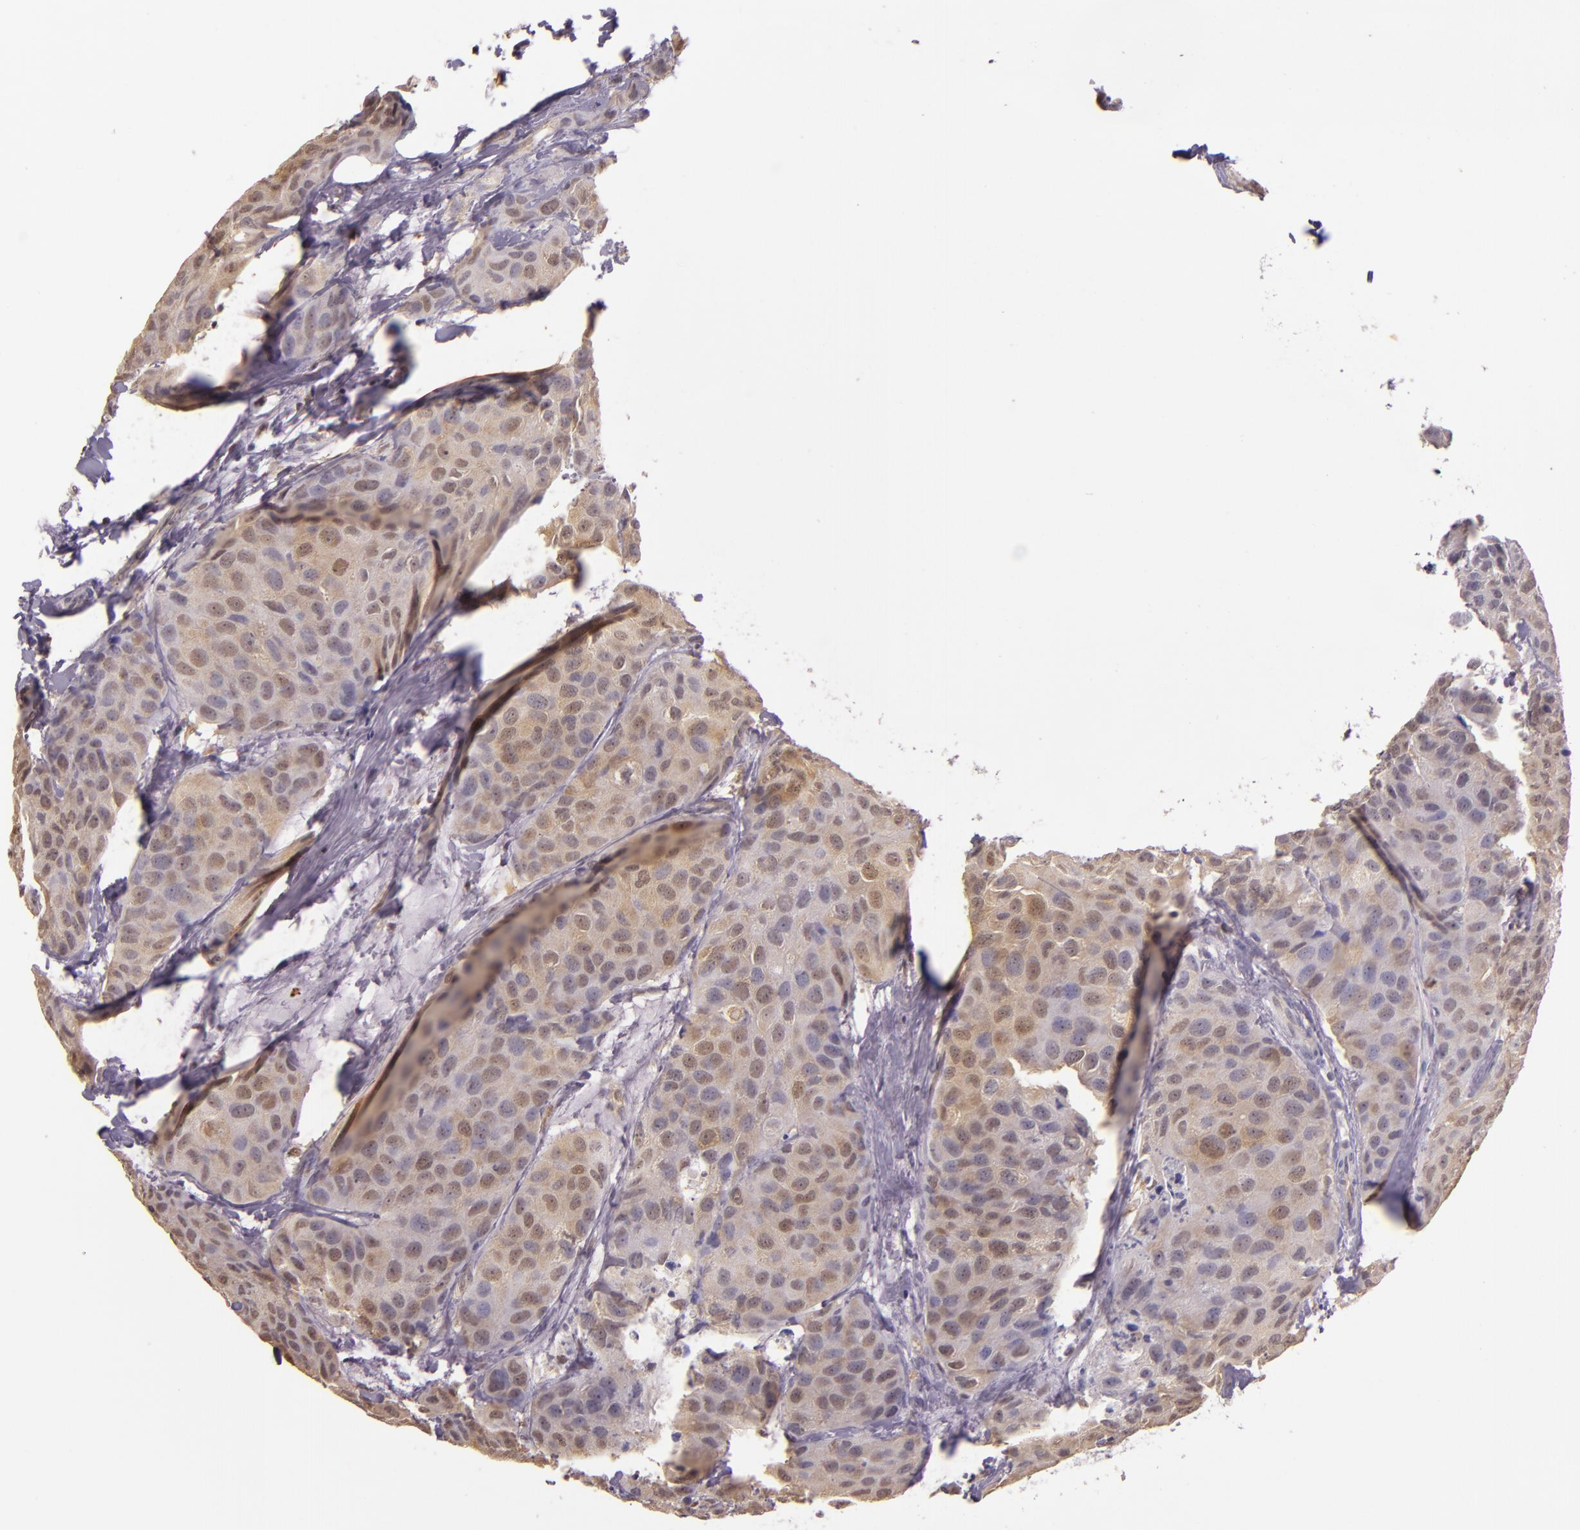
{"staining": {"intensity": "moderate", "quantity": "25%-75%", "location": "cytoplasmic/membranous,nuclear"}, "tissue": "breast cancer", "cell_type": "Tumor cells", "image_type": "cancer", "snomed": [{"axis": "morphology", "description": "Duct carcinoma"}, {"axis": "topography", "description": "Breast"}], "caption": "This histopathology image shows immunohistochemistry (IHC) staining of human invasive ductal carcinoma (breast), with medium moderate cytoplasmic/membranous and nuclear staining in approximately 25%-75% of tumor cells.", "gene": "HSPA8", "patient": {"sex": "female", "age": 68}}